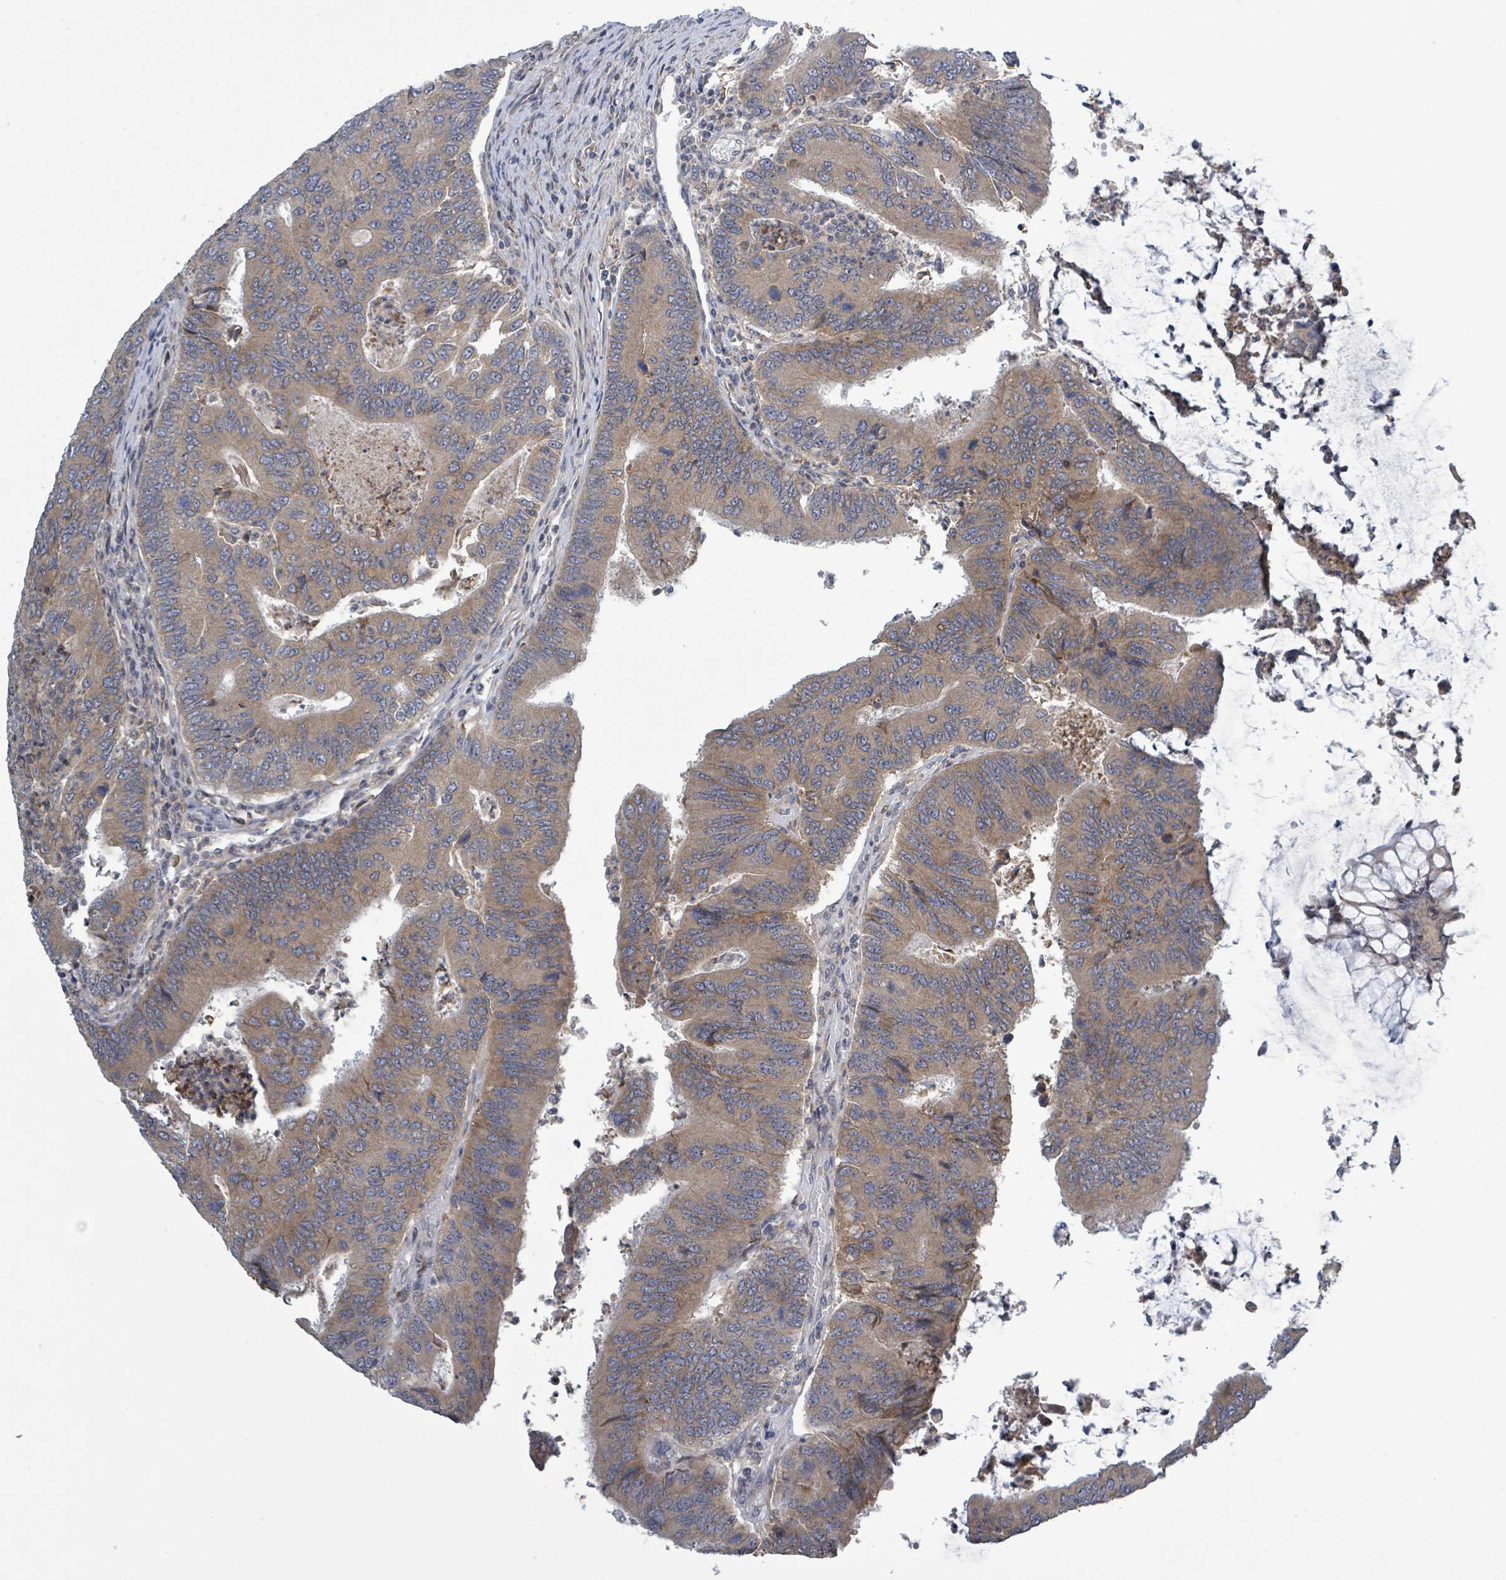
{"staining": {"intensity": "moderate", "quantity": ">75%", "location": "cytoplasmic/membranous"}, "tissue": "colorectal cancer", "cell_type": "Tumor cells", "image_type": "cancer", "snomed": [{"axis": "morphology", "description": "Adenocarcinoma, NOS"}, {"axis": "topography", "description": "Colon"}], "caption": "IHC image of colorectal cancer stained for a protein (brown), which shows medium levels of moderate cytoplasmic/membranous staining in approximately >75% of tumor cells.", "gene": "ATP13A1", "patient": {"sex": "female", "age": 67}}